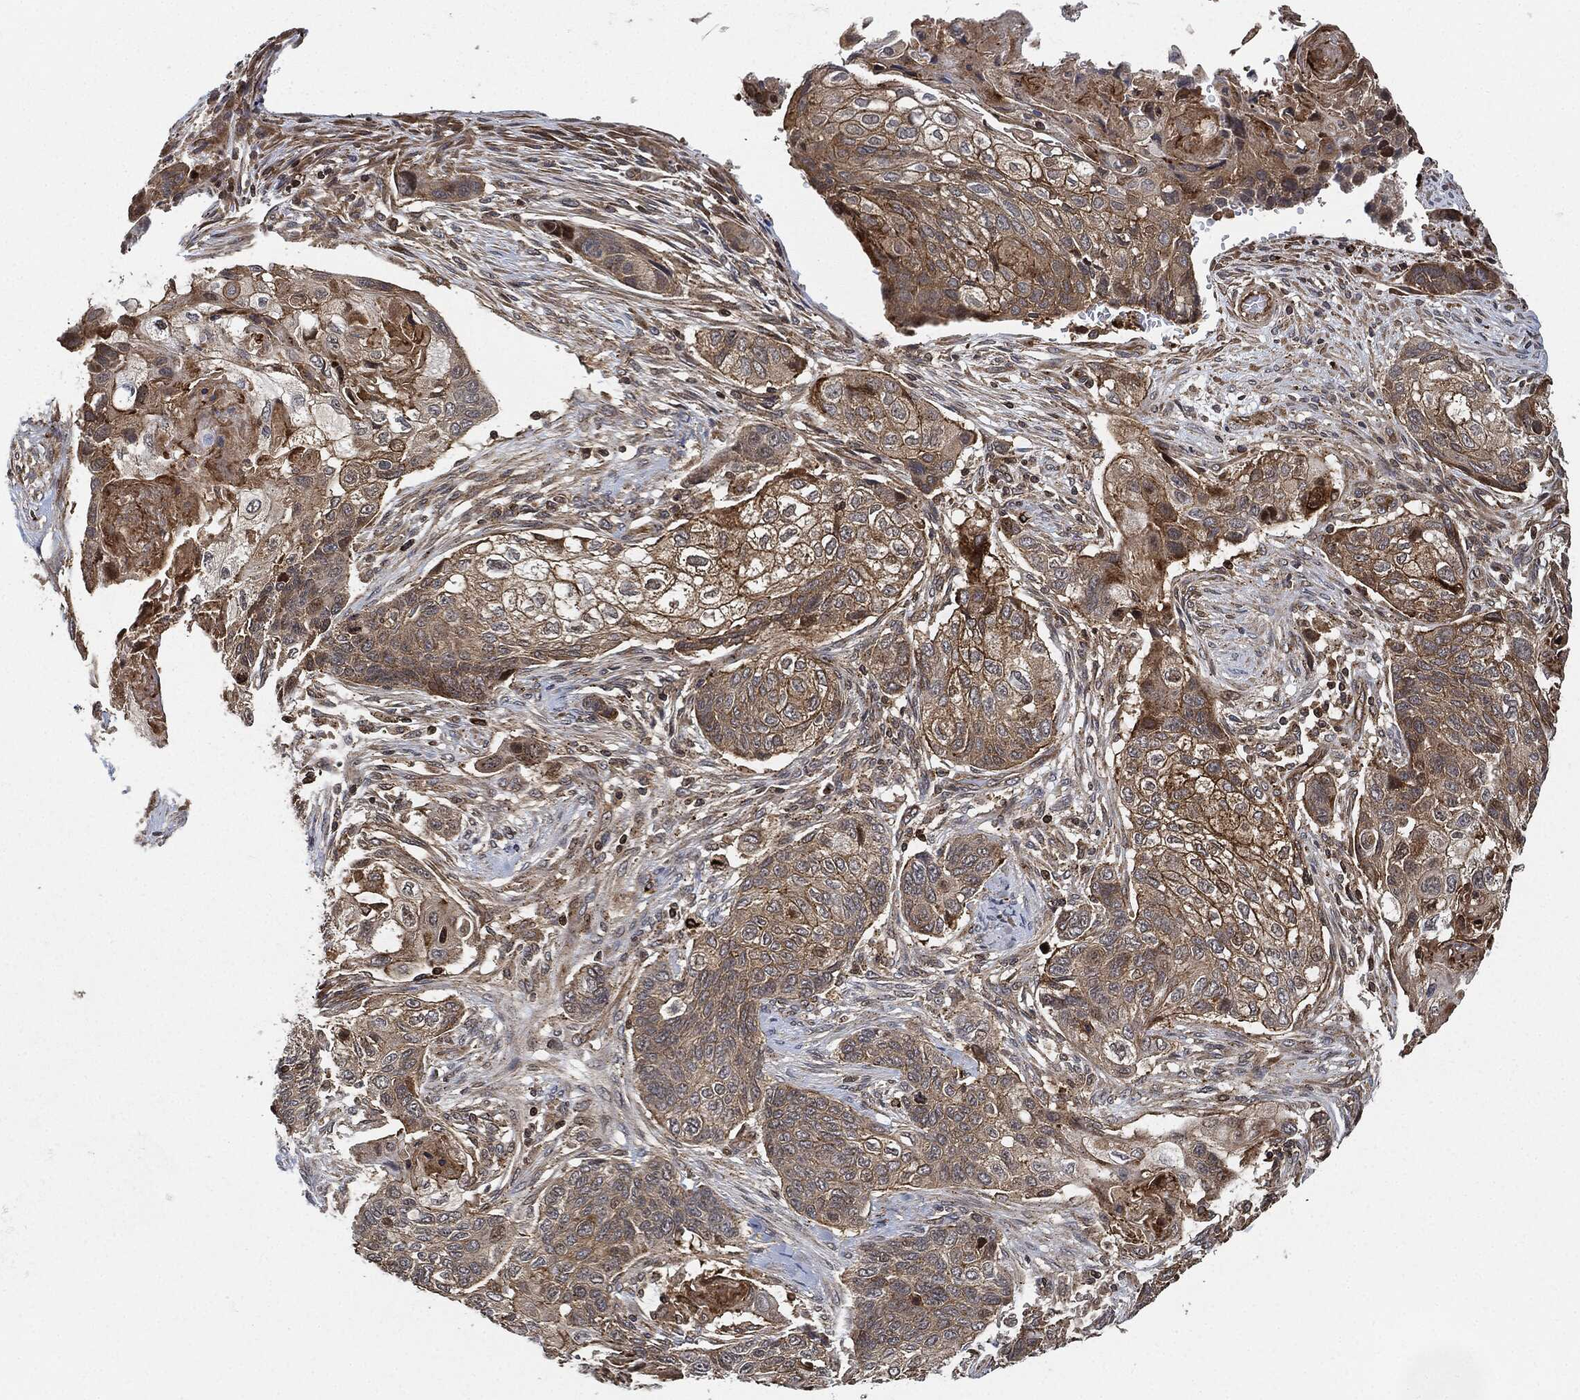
{"staining": {"intensity": "moderate", "quantity": "25%-75%", "location": "cytoplasmic/membranous"}, "tissue": "lung cancer", "cell_type": "Tumor cells", "image_type": "cancer", "snomed": [{"axis": "morphology", "description": "Normal tissue, NOS"}, {"axis": "morphology", "description": "Squamous cell carcinoma, NOS"}, {"axis": "topography", "description": "Bronchus"}, {"axis": "topography", "description": "Lung"}], "caption": "IHC staining of lung squamous cell carcinoma, which reveals medium levels of moderate cytoplasmic/membranous positivity in approximately 25%-75% of tumor cells indicating moderate cytoplasmic/membranous protein expression. The staining was performed using DAB (3,3'-diaminobenzidine) (brown) for protein detection and nuclei were counterstained in hematoxylin (blue).", "gene": "MAP3K3", "patient": {"sex": "male", "age": 69}}